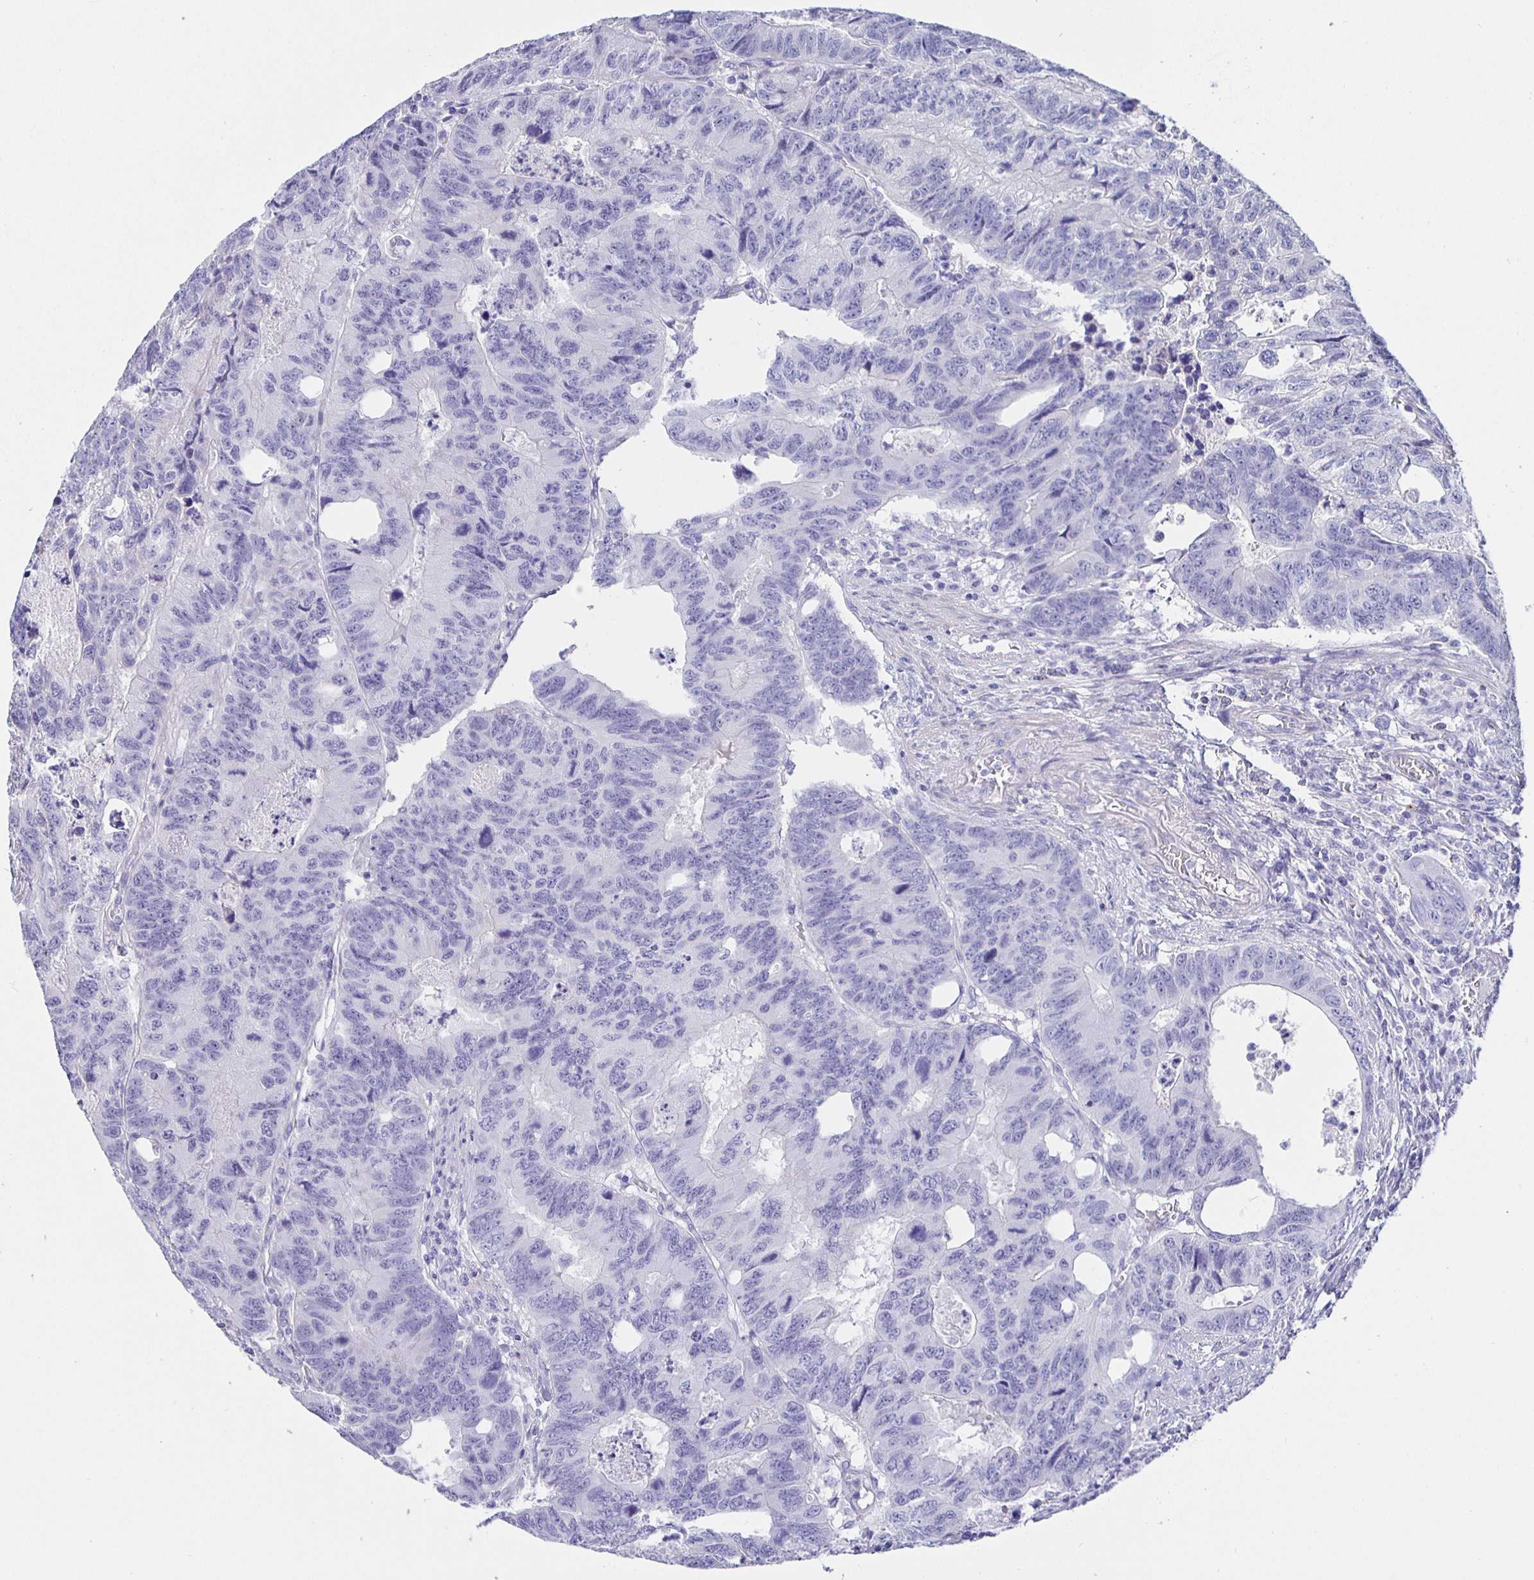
{"staining": {"intensity": "negative", "quantity": "none", "location": "none"}, "tissue": "colorectal cancer", "cell_type": "Tumor cells", "image_type": "cancer", "snomed": [{"axis": "morphology", "description": "Adenocarcinoma, NOS"}, {"axis": "topography", "description": "Colon"}], "caption": "Immunohistochemistry of colorectal cancer (adenocarcinoma) displays no staining in tumor cells.", "gene": "HSPA4L", "patient": {"sex": "male", "age": 62}}